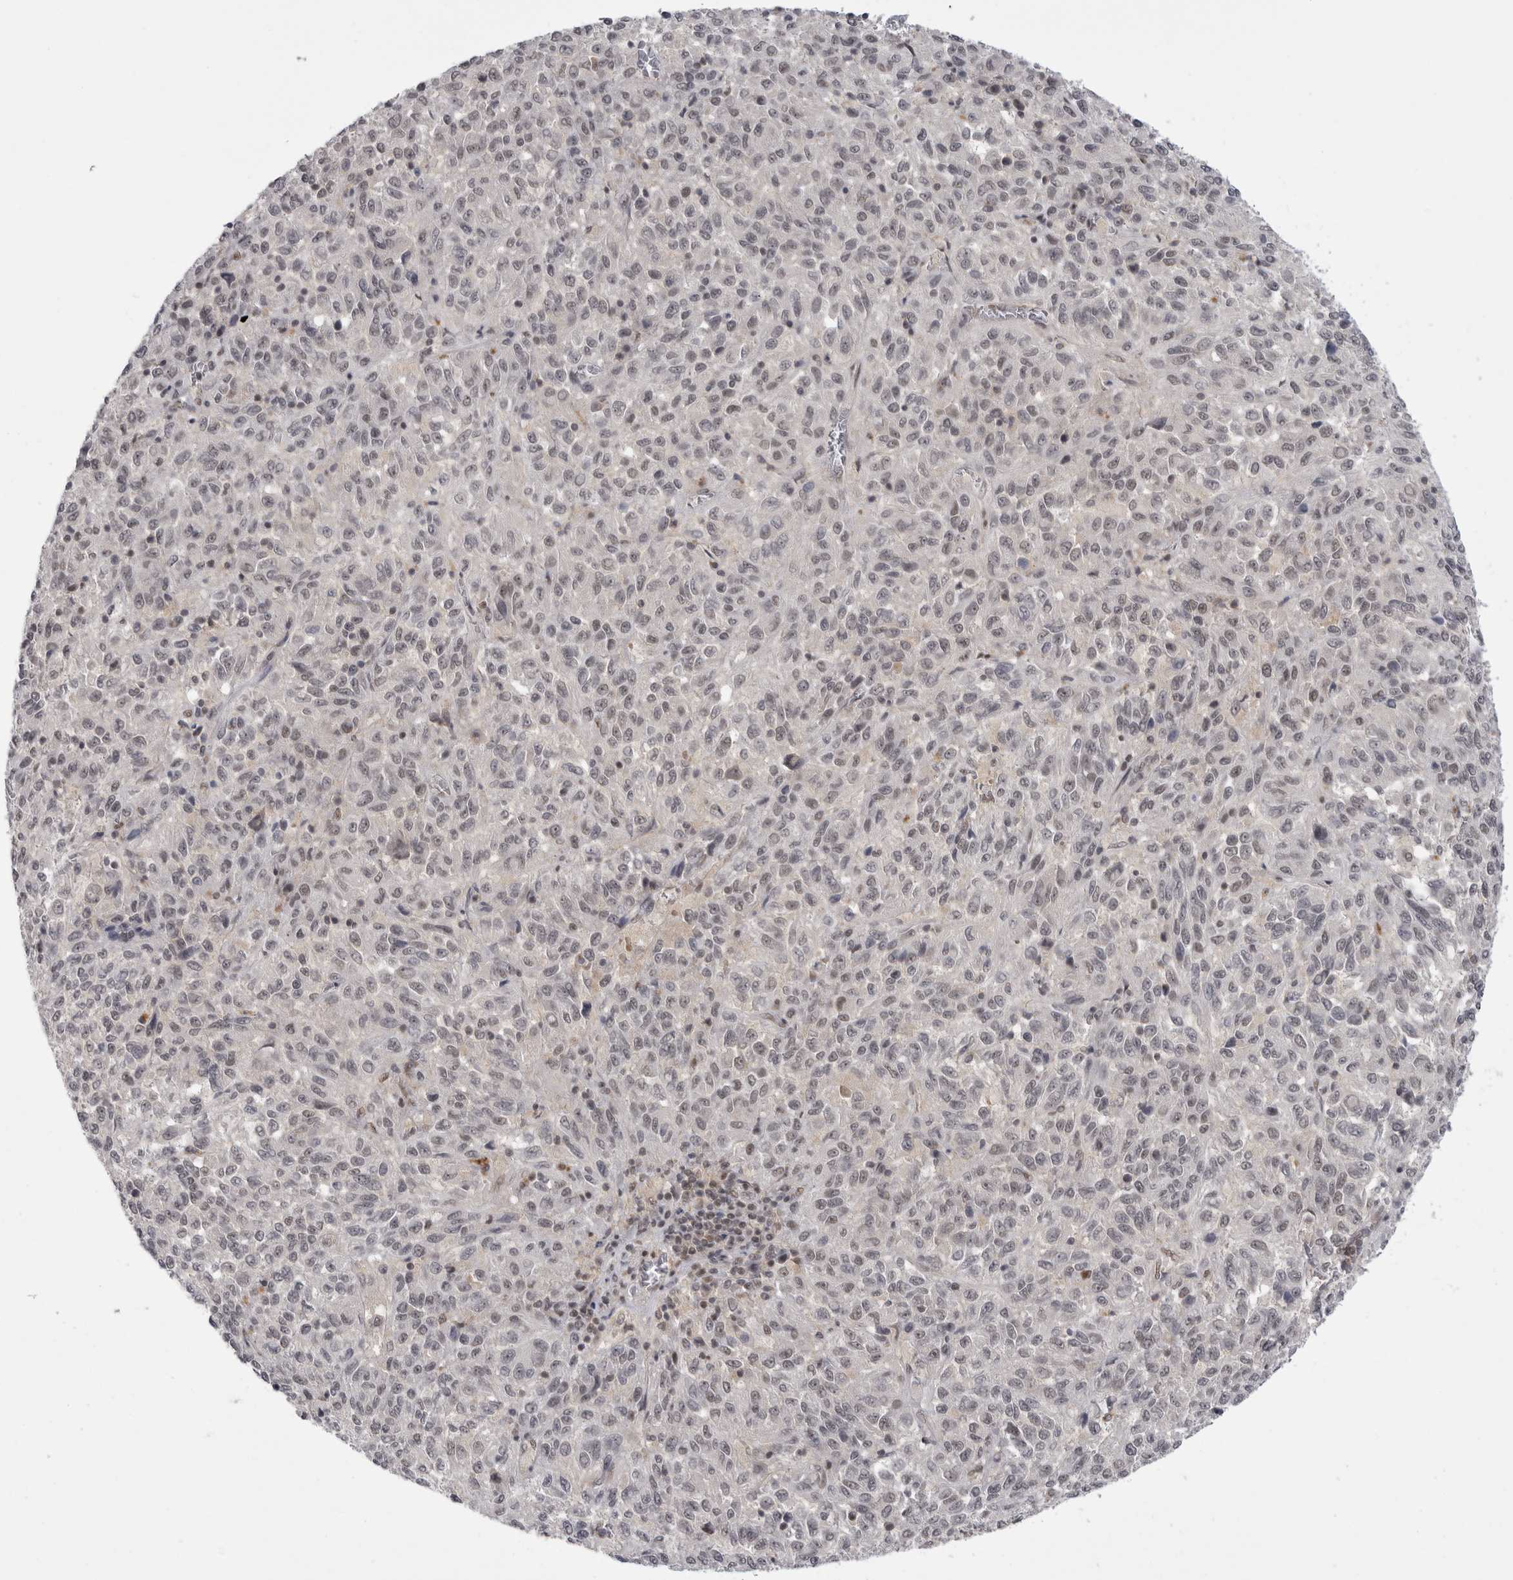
{"staining": {"intensity": "weak", "quantity": "<25%", "location": "nuclear"}, "tissue": "melanoma", "cell_type": "Tumor cells", "image_type": "cancer", "snomed": [{"axis": "morphology", "description": "Malignant melanoma, Metastatic site"}, {"axis": "topography", "description": "Lung"}], "caption": "DAB (3,3'-diaminobenzidine) immunohistochemical staining of melanoma shows no significant staining in tumor cells.", "gene": "PSMB2", "patient": {"sex": "male", "age": 64}}